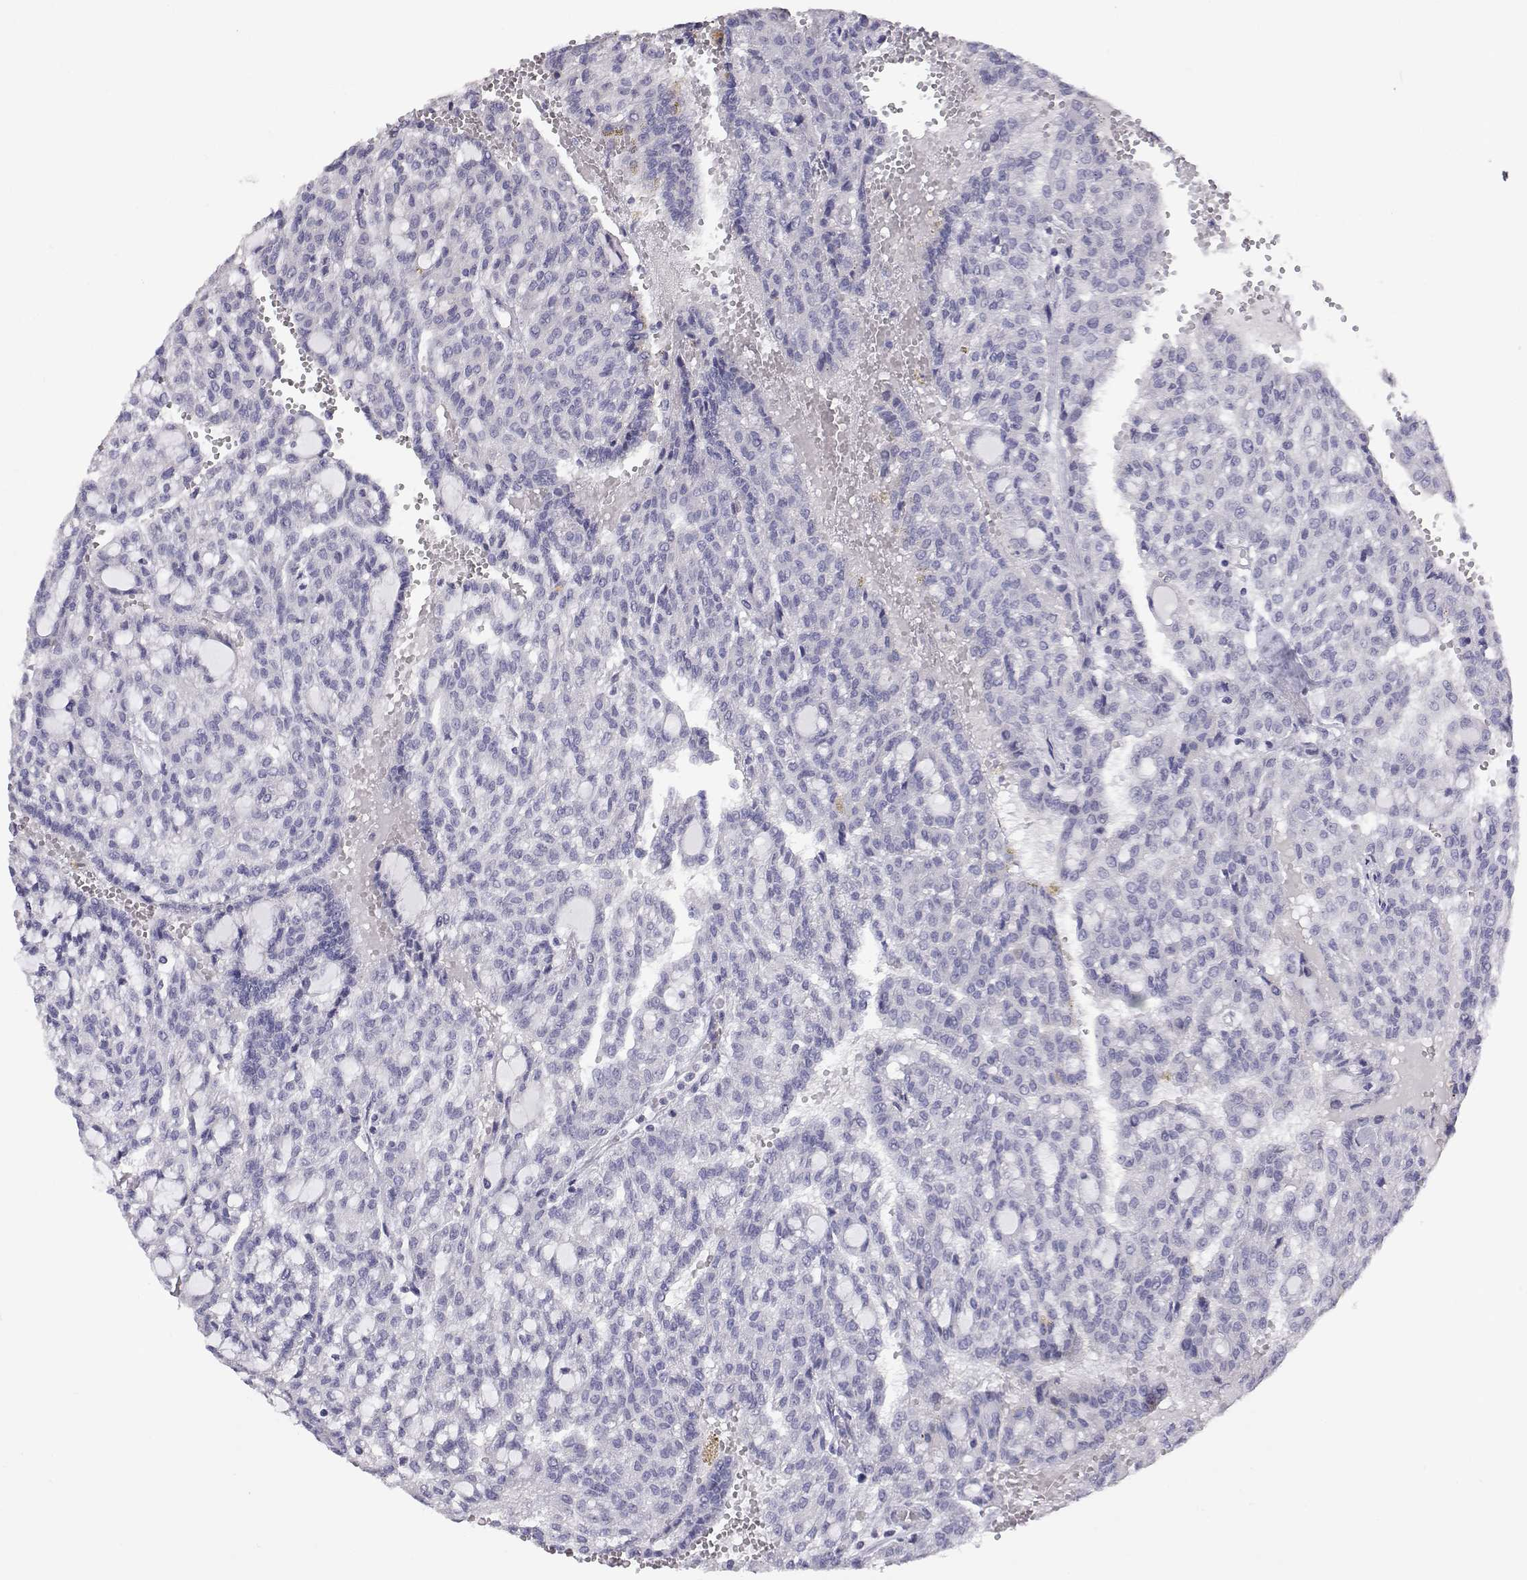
{"staining": {"intensity": "negative", "quantity": "none", "location": "none"}, "tissue": "renal cancer", "cell_type": "Tumor cells", "image_type": "cancer", "snomed": [{"axis": "morphology", "description": "Adenocarcinoma, NOS"}, {"axis": "topography", "description": "Kidney"}], "caption": "Histopathology image shows no significant protein staining in tumor cells of renal cancer (adenocarcinoma).", "gene": "ANKRD65", "patient": {"sex": "male", "age": 63}}